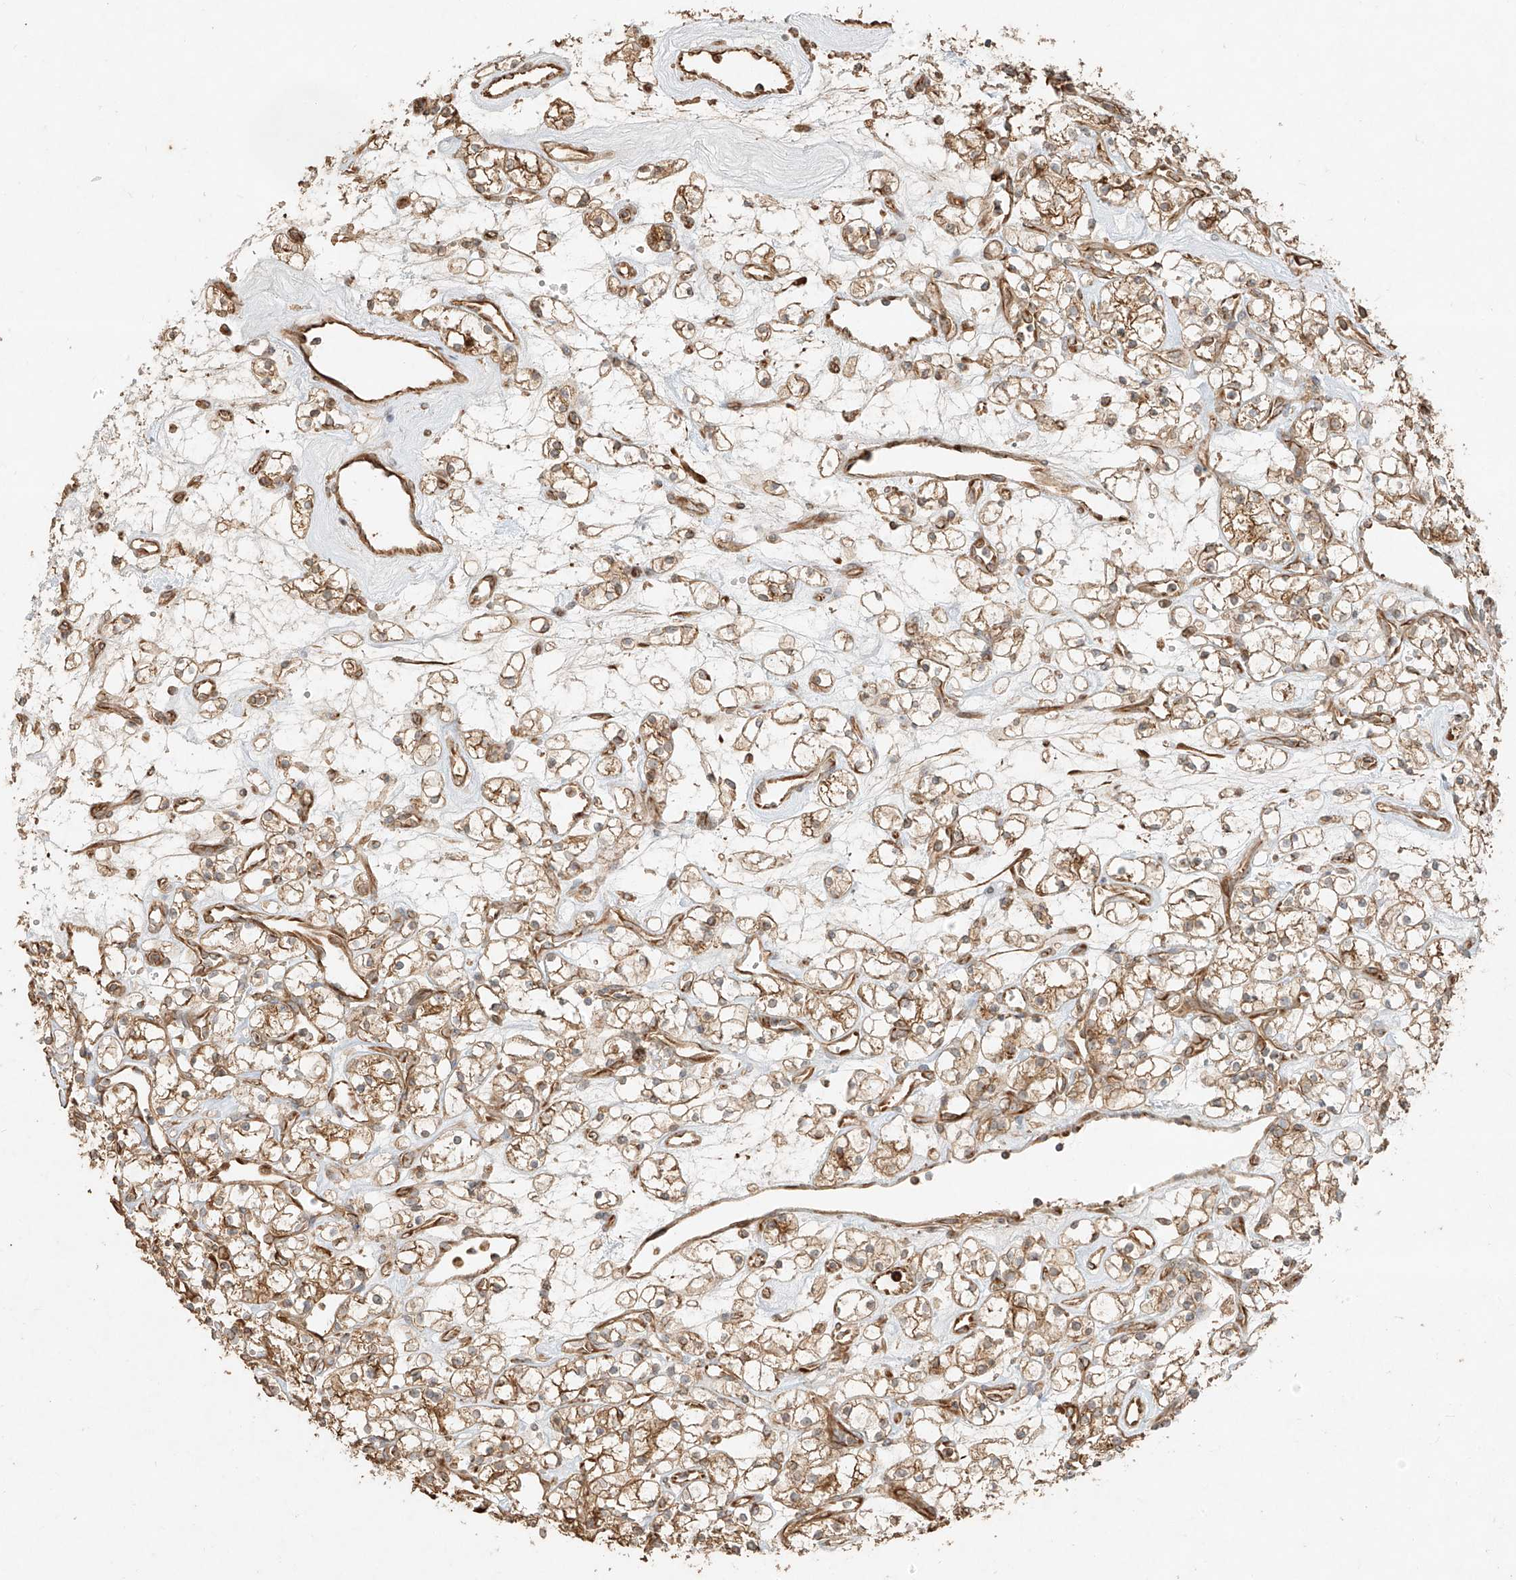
{"staining": {"intensity": "moderate", "quantity": ">75%", "location": "cytoplasmic/membranous"}, "tissue": "renal cancer", "cell_type": "Tumor cells", "image_type": "cancer", "snomed": [{"axis": "morphology", "description": "Adenocarcinoma, NOS"}, {"axis": "topography", "description": "Kidney"}], "caption": "Protein staining of adenocarcinoma (renal) tissue exhibits moderate cytoplasmic/membranous expression in about >75% of tumor cells. (brown staining indicates protein expression, while blue staining denotes nuclei).", "gene": "EFNB1", "patient": {"sex": "female", "age": 60}}